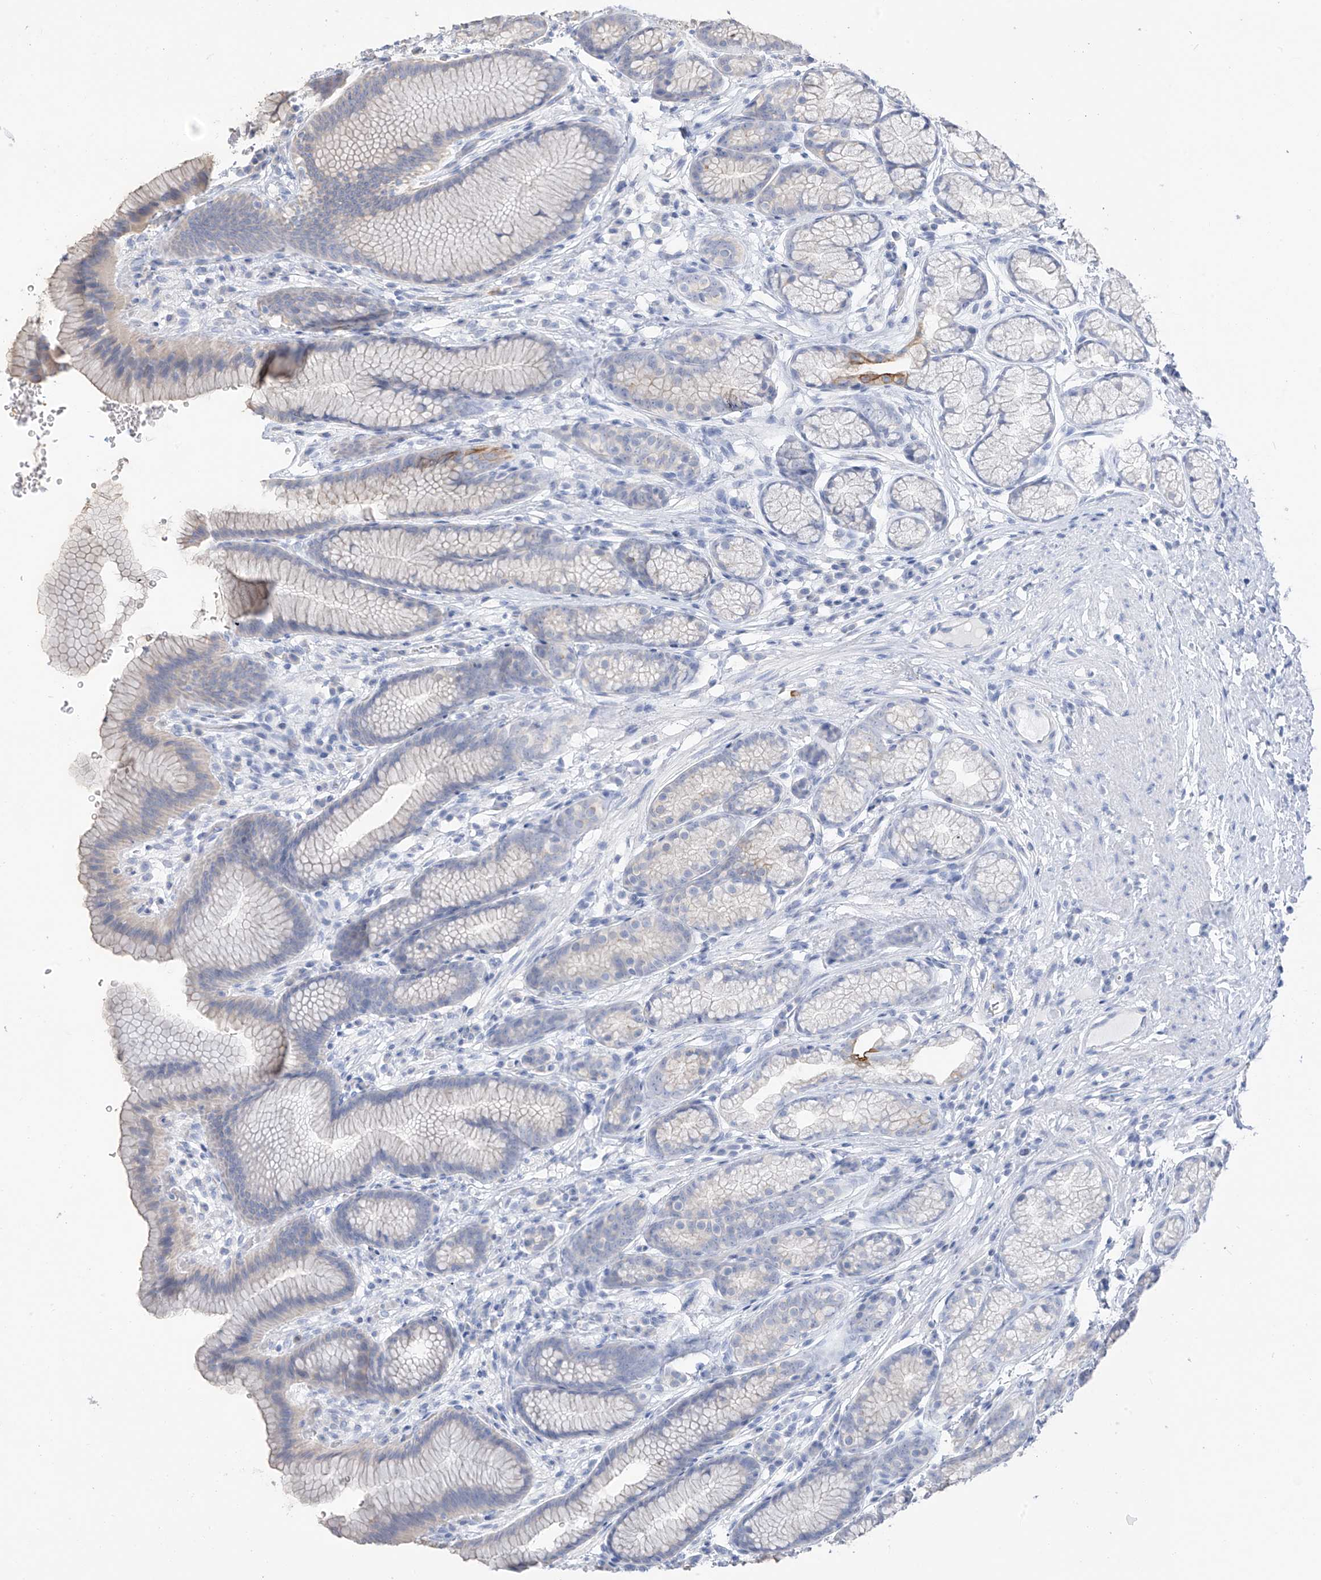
{"staining": {"intensity": "weak", "quantity": "<25%", "location": "cytoplasmic/membranous"}, "tissue": "stomach", "cell_type": "Glandular cells", "image_type": "normal", "snomed": [{"axis": "morphology", "description": "Normal tissue, NOS"}, {"axis": "topography", "description": "Stomach"}], "caption": "Immunohistochemistry micrograph of unremarkable human stomach stained for a protein (brown), which exhibits no positivity in glandular cells.", "gene": "PAFAH1B3", "patient": {"sex": "male", "age": 42}}